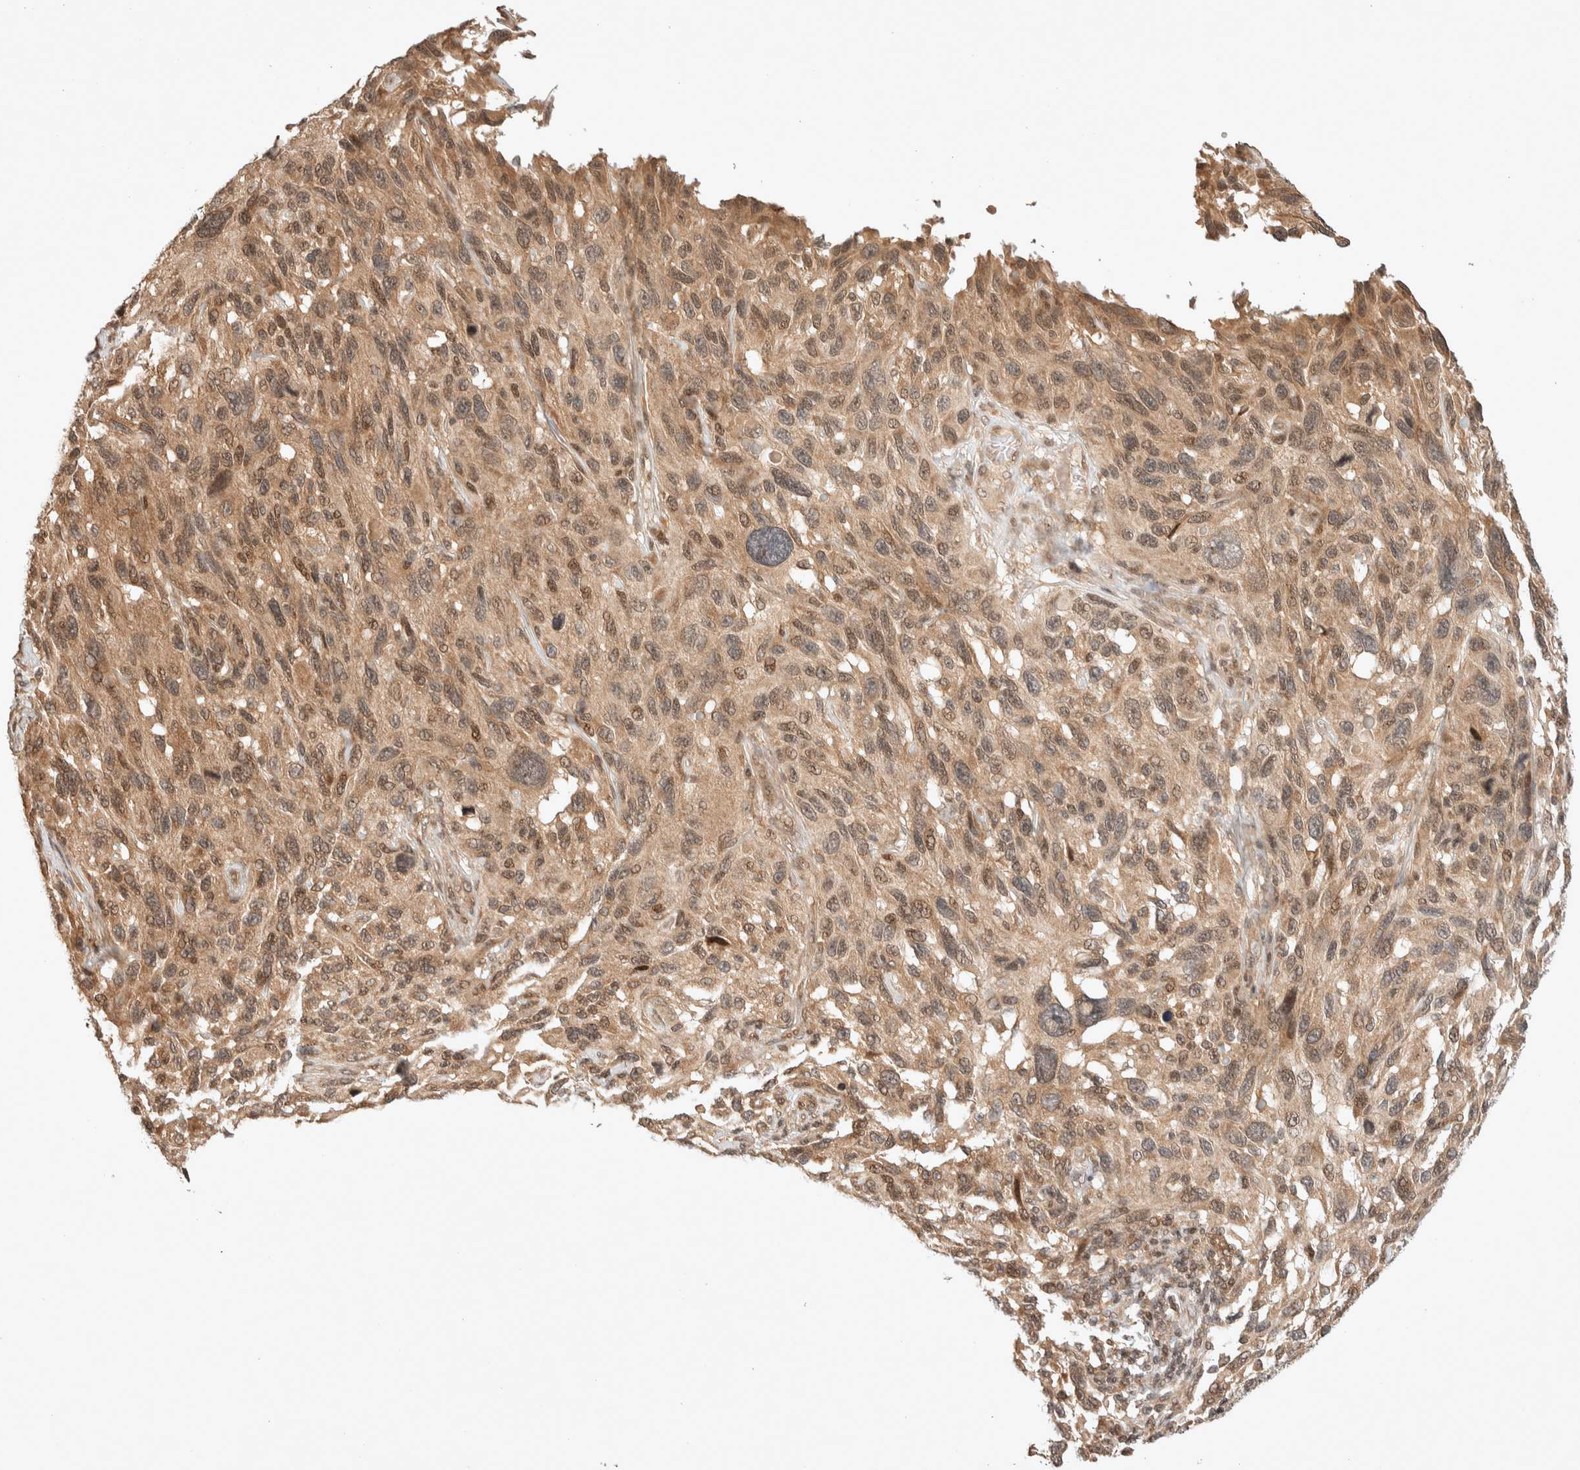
{"staining": {"intensity": "moderate", "quantity": ">75%", "location": "cytoplasmic/membranous,nuclear"}, "tissue": "melanoma", "cell_type": "Tumor cells", "image_type": "cancer", "snomed": [{"axis": "morphology", "description": "Malignant melanoma, NOS"}, {"axis": "topography", "description": "Skin"}], "caption": "The photomicrograph reveals staining of malignant melanoma, revealing moderate cytoplasmic/membranous and nuclear protein expression (brown color) within tumor cells.", "gene": "THRA", "patient": {"sex": "male", "age": 53}}